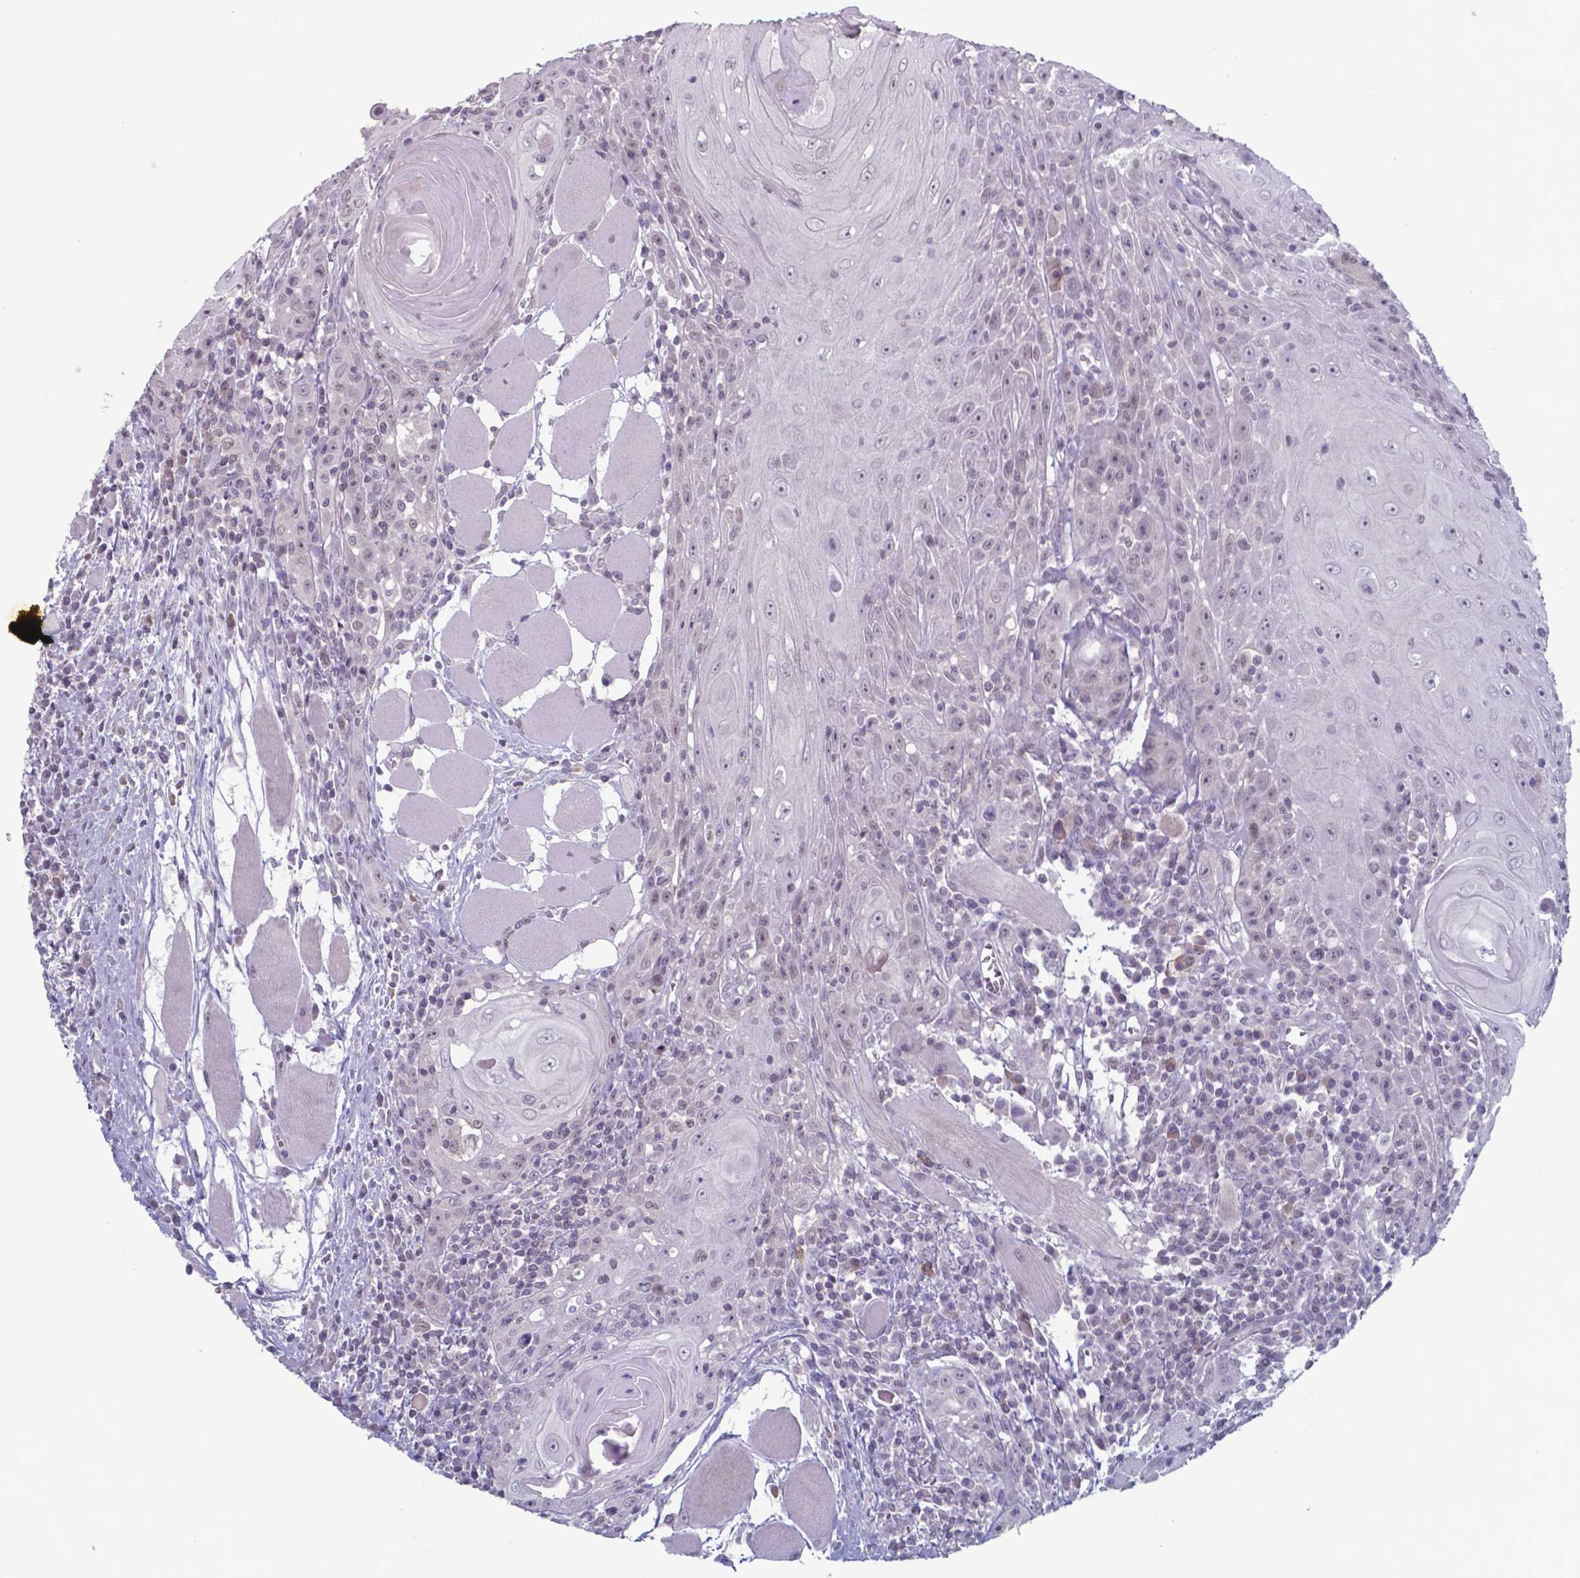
{"staining": {"intensity": "weak", "quantity": "<25%", "location": "nuclear"}, "tissue": "head and neck cancer", "cell_type": "Tumor cells", "image_type": "cancer", "snomed": [{"axis": "morphology", "description": "Normal tissue, NOS"}, {"axis": "morphology", "description": "Squamous cell carcinoma, NOS"}, {"axis": "topography", "description": "Oral tissue"}, {"axis": "topography", "description": "Head-Neck"}], "caption": "This is a photomicrograph of immunohistochemistry staining of head and neck cancer, which shows no staining in tumor cells.", "gene": "TDP2", "patient": {"sex": "male", "age": 52}}